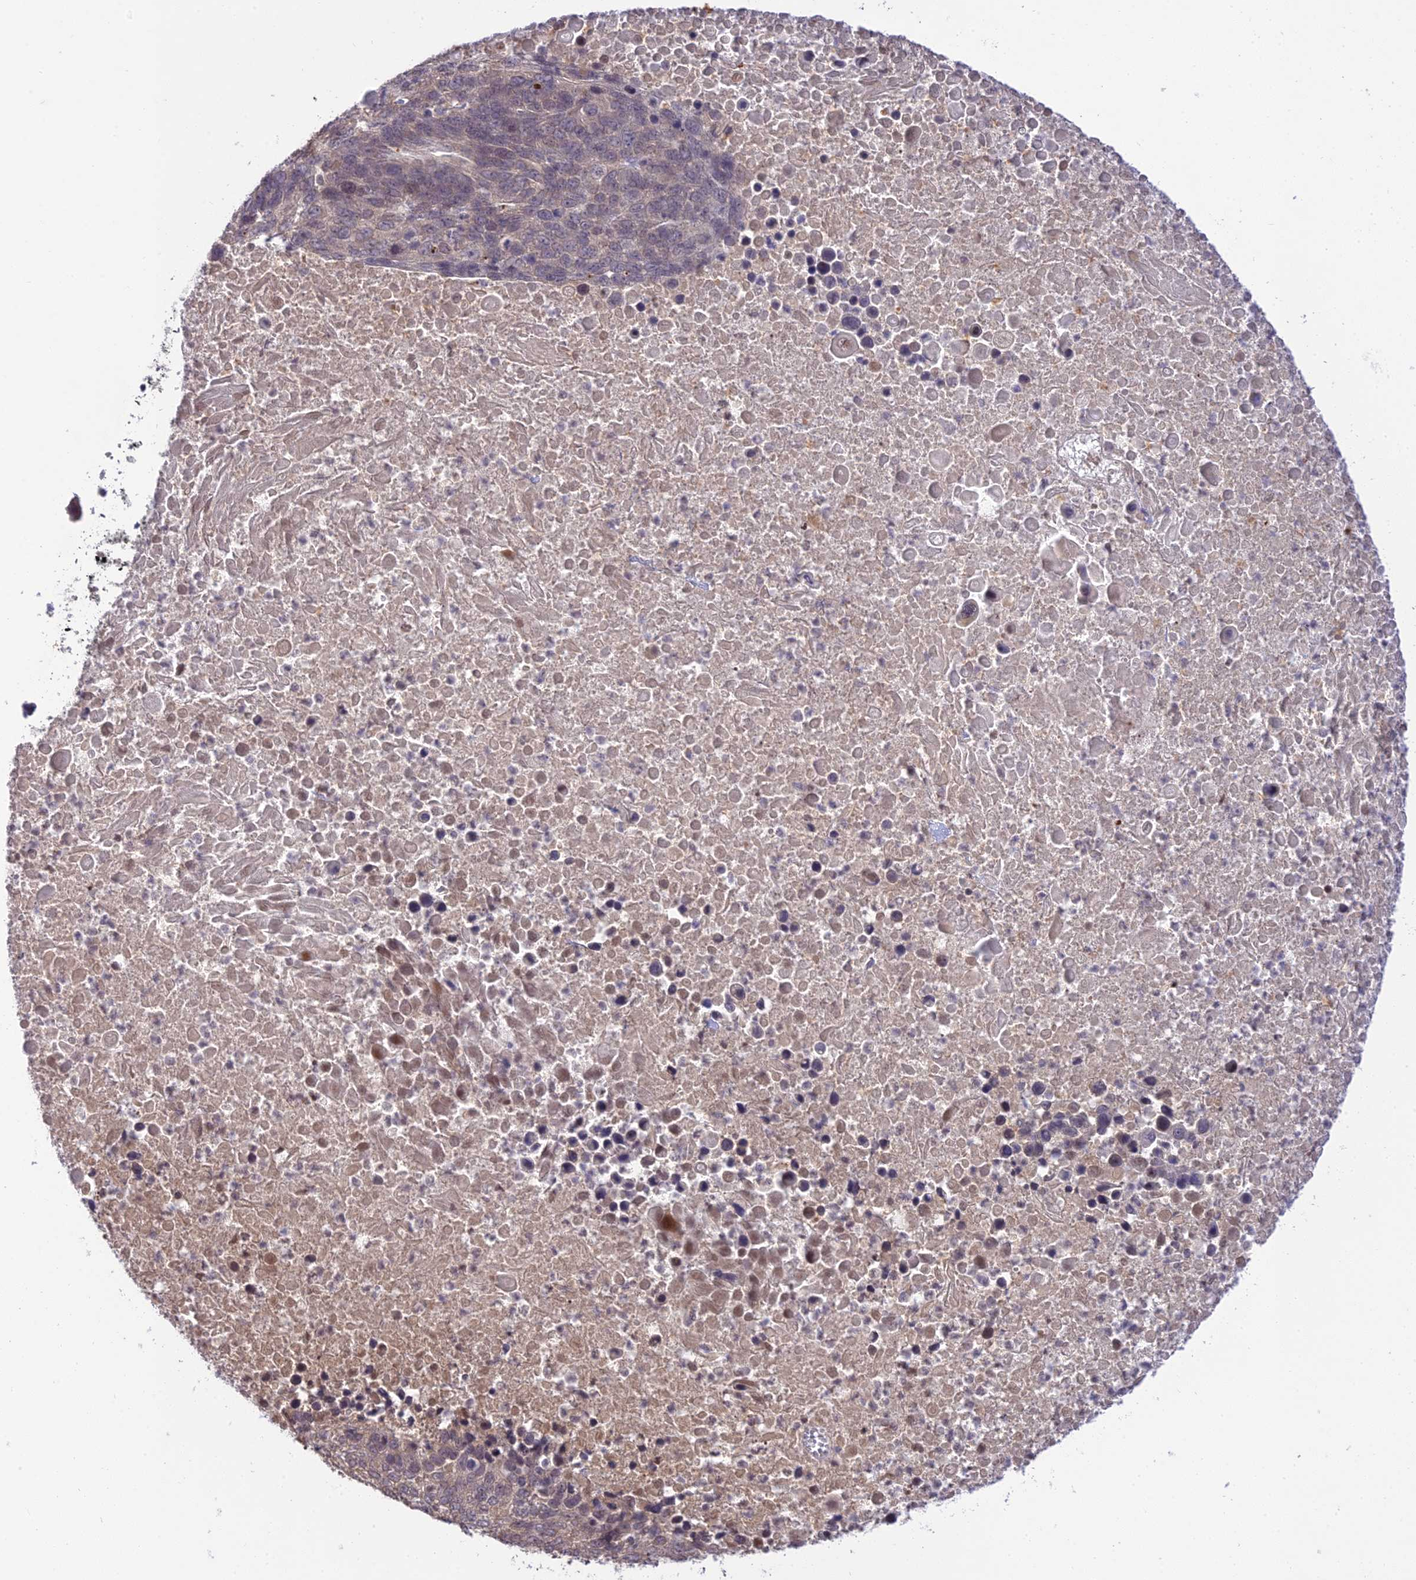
{"staining": {"intensity": "weak", "quantity": "25%-75%", "location": "cytoplasmic/membranous"}, "tissue": "lung cancer", "cell_type": "Tumor cells", "image_type": "cancer", "snomed": [{"axis": "morphology", "description": "Normal tissue, NOS"}, {"axis": "morphology", "description": "Squamous cell carcinoma, NOS"}, {"axis": "topography", "description": "Lymph node"}, {"axis": "topography", "description": "Lung"}], "caption": "Immunohistochemistry (IHC) photomicrograph of neoplastic tissue: lung squamous cell carcinoma stained using IHC shows low levels of weak protein expression localized specifically in the cytoplasmic/membranous of tumor cells, appearing as a cytoplasmic/membranous brown color.", "gene": "TEKT1", "patient": {"sex": "male", "age": 66}}